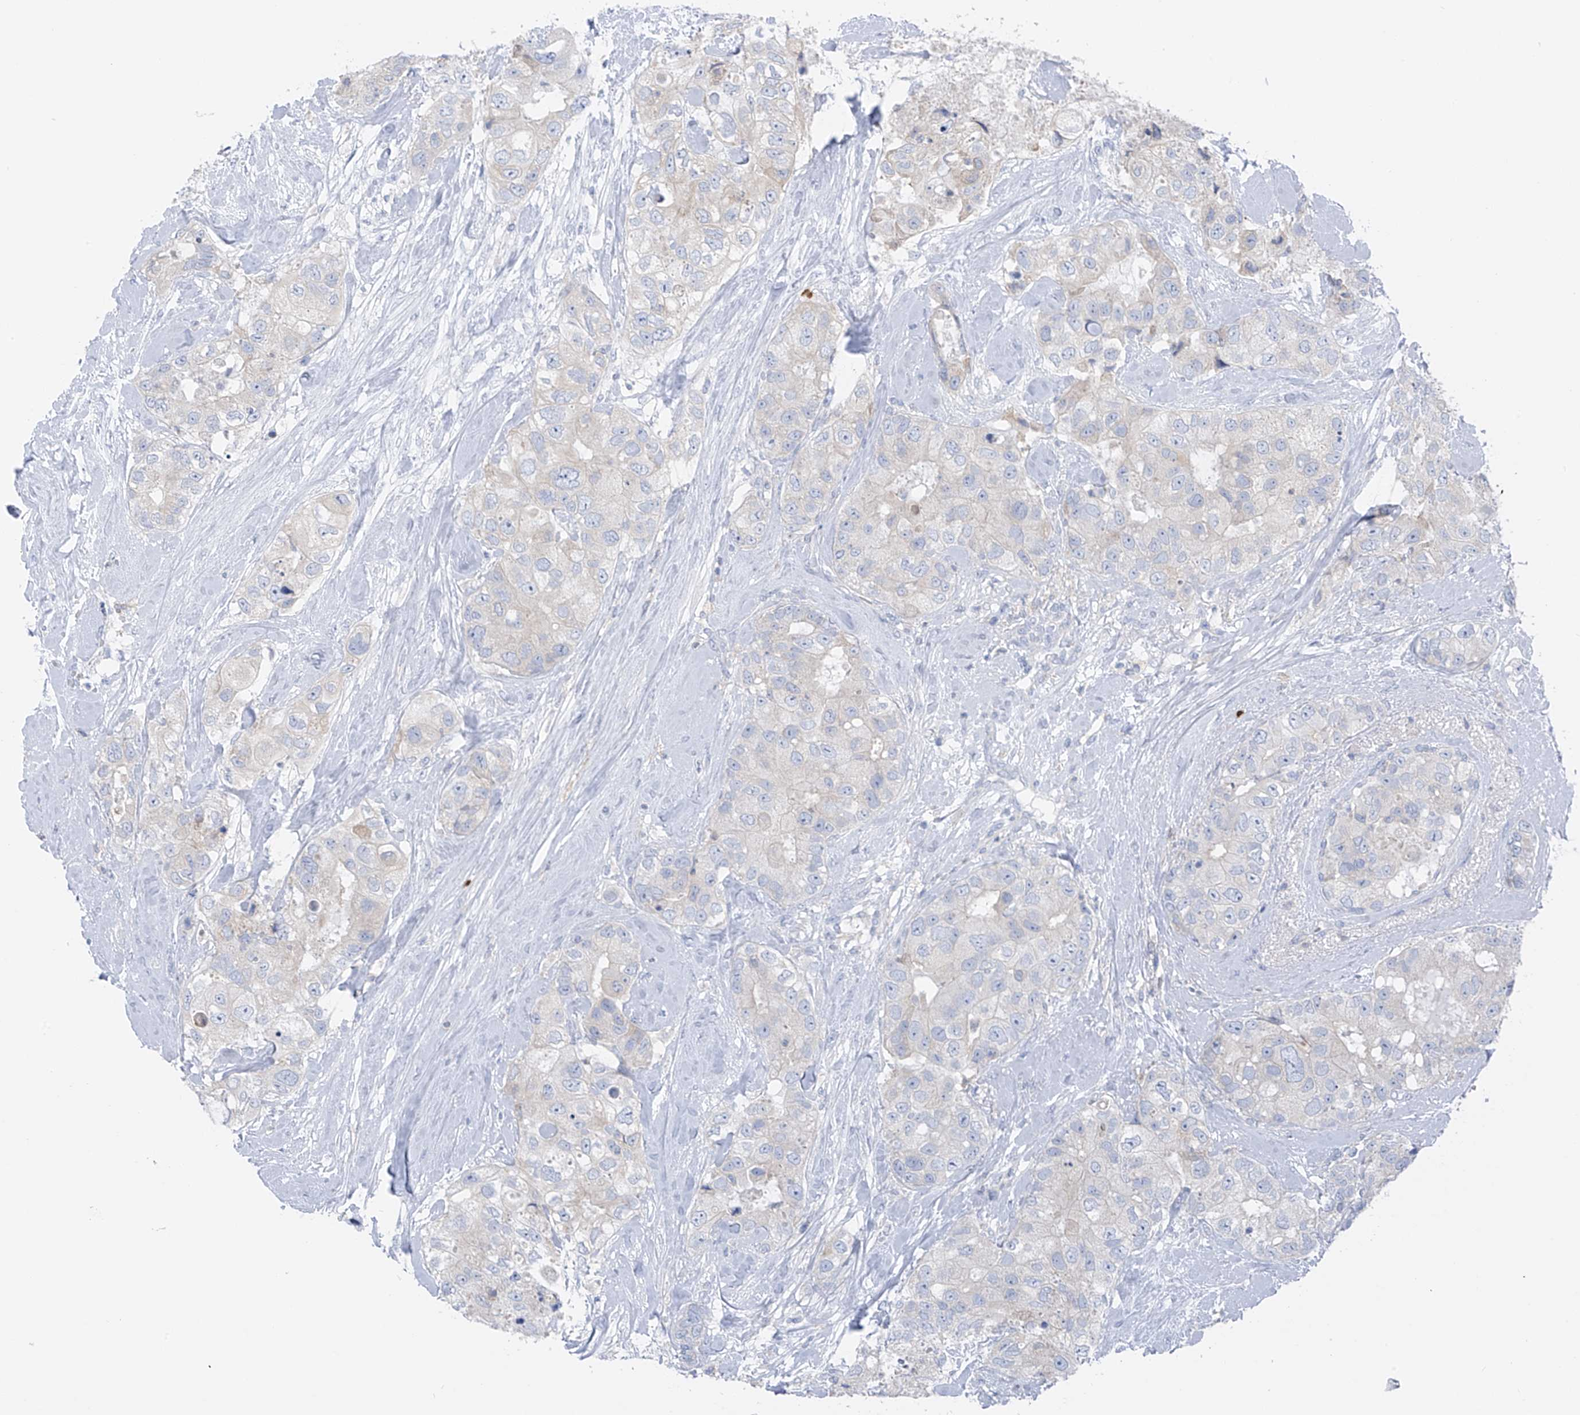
{"staining": {"intensity": "negative", "quantity": "none", "location": "none"}, "tissue": "breast cancer", "cell_type": "Tumor cells", "image_type": "cancer", "snomed": [{"axis": "morphology", "description": "Duct carcinoma"}, {"axis": "topography", "description": "Breast"}], "caption": "Invasive ductal carcinoma (breast) stained for a protein using immunohistochemistry displays no positivity tumor cells.", "gene": "POMGNT2", "patient": {"sex": "female", "age": 62}}